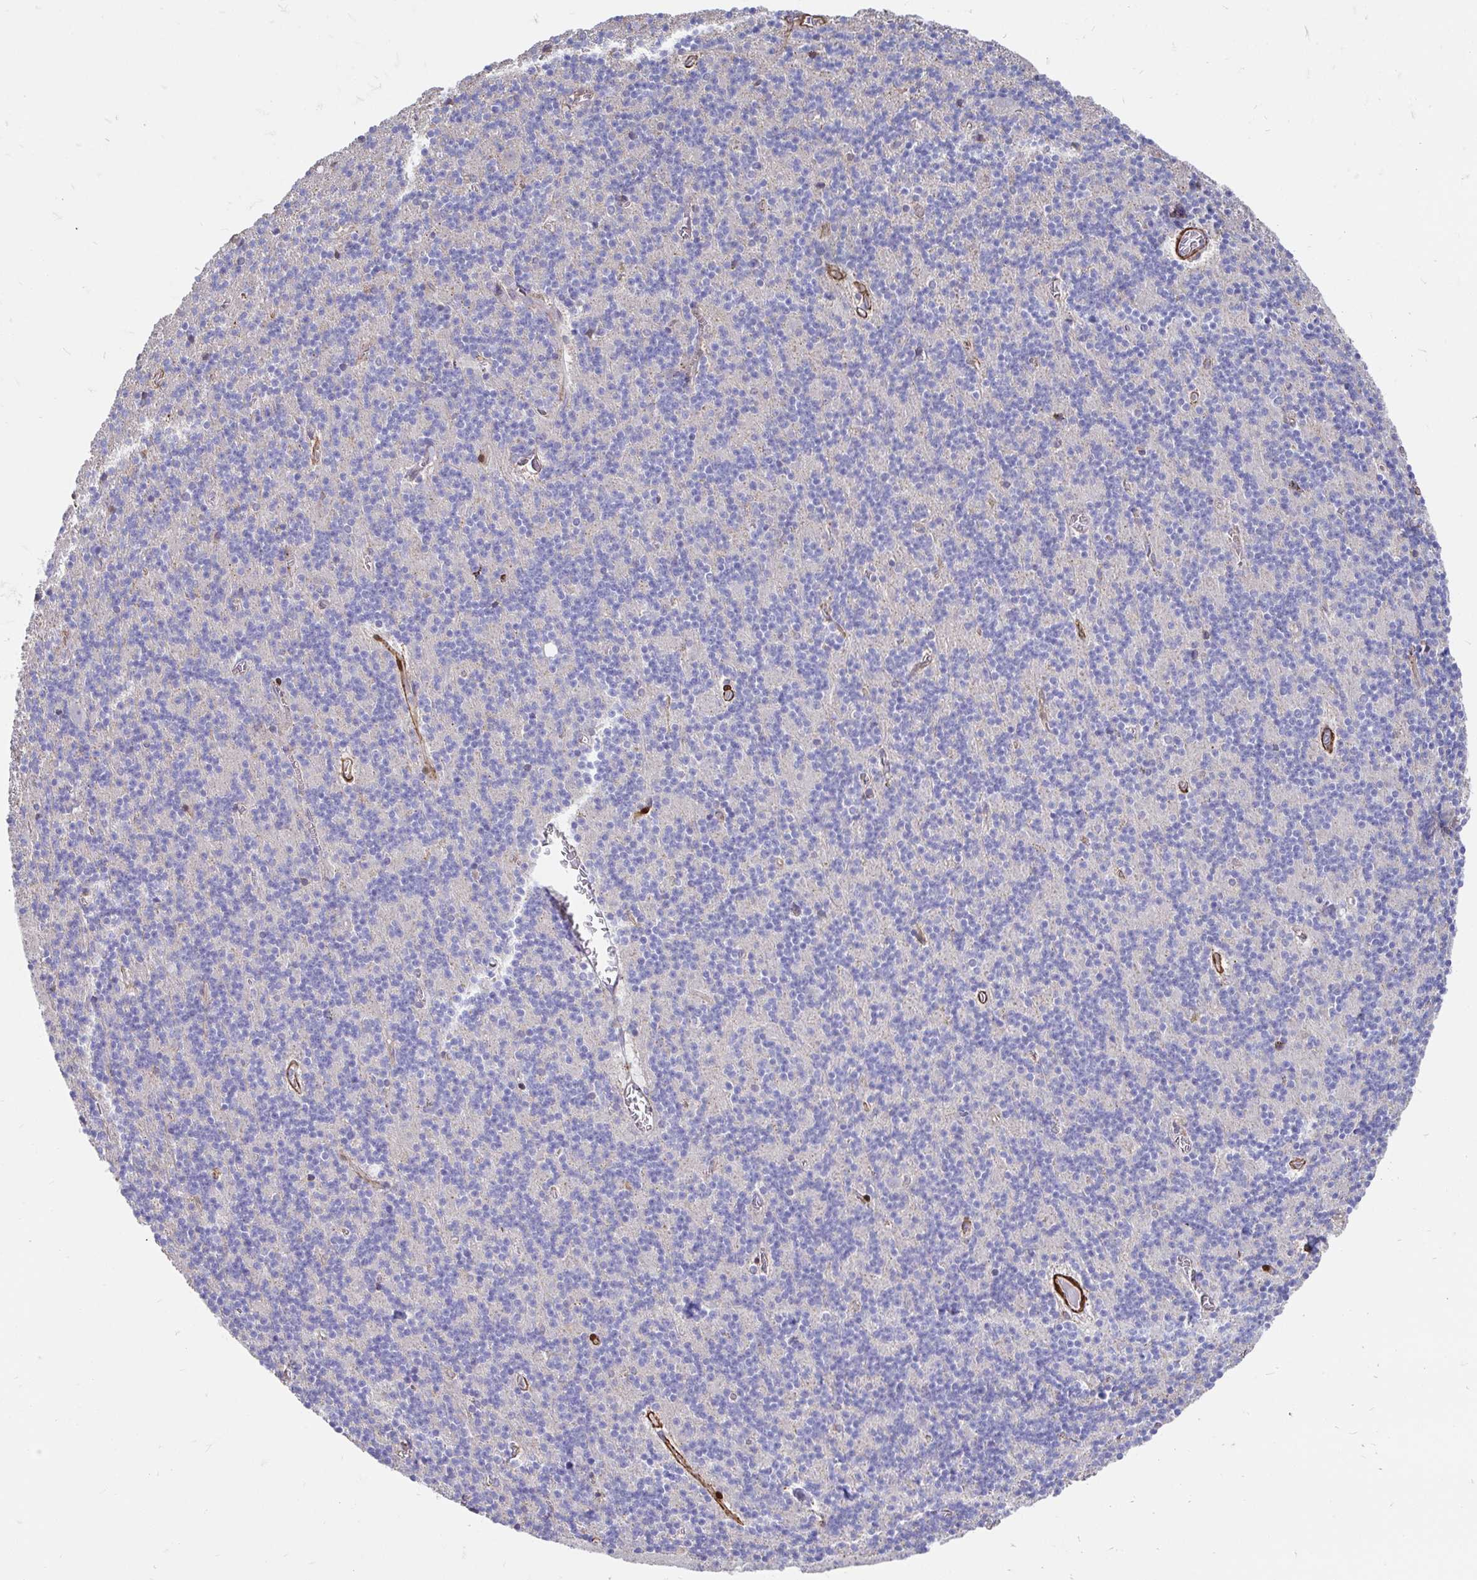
{"staining": {"intensity": "negative", "quantity": "none", "location": "none"}, "tissue": "cerebellum", "cell_type": "Cells in granular layer", "image_type": "normal", "snomed": [{"axis": "morphology", "description": "Normal tissue, NOS"}, {"axis": "topography", "description": "Cerebellum"}], "caption": "Immunohistochemical staining of unremarkable human cerebellum reveals no significant staining in cells in granular layer. (Brightfield microscopy of DAB (3,3'-diaminobenzidine) immunohistochemistry at high magnification).", "gene": "CDKL1", "patient": {"sex": "male", "age": 70}}